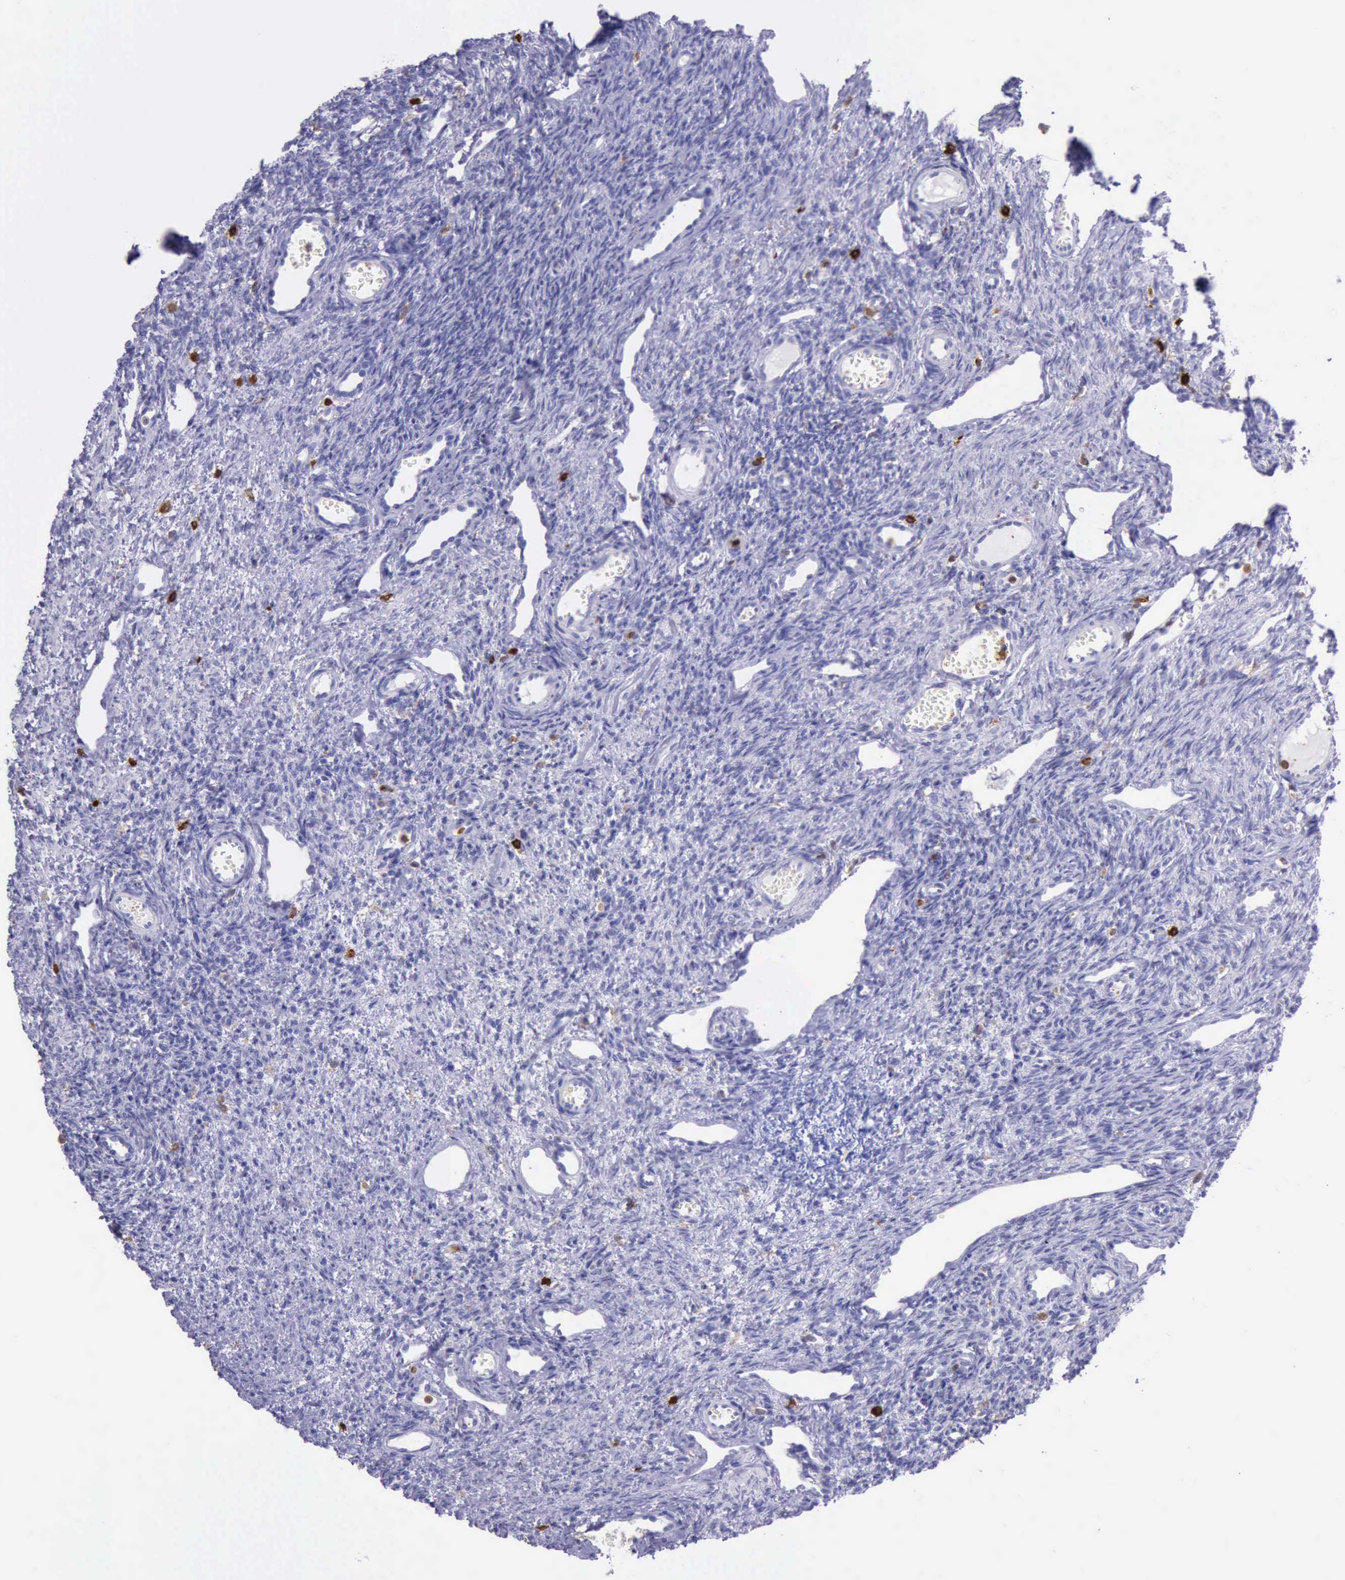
{"staining": {"intensity": "negative", "quantity": "none", "location": "none"}, "tissue": "ovary", "cell_type": "Ovarian stroma cells", "image_type": "normal", "snomed": [{"axis": "morphology", "description": "Normal tissue, NOS"}, {"axis": "topography", "description": "Ovary"}], "caption": "Photomicrograph shows no significant protein expression in ovarian stroma cells of normal ovary.", "gene": "BTK", "patient": {"sex": "female", "age": 33}}